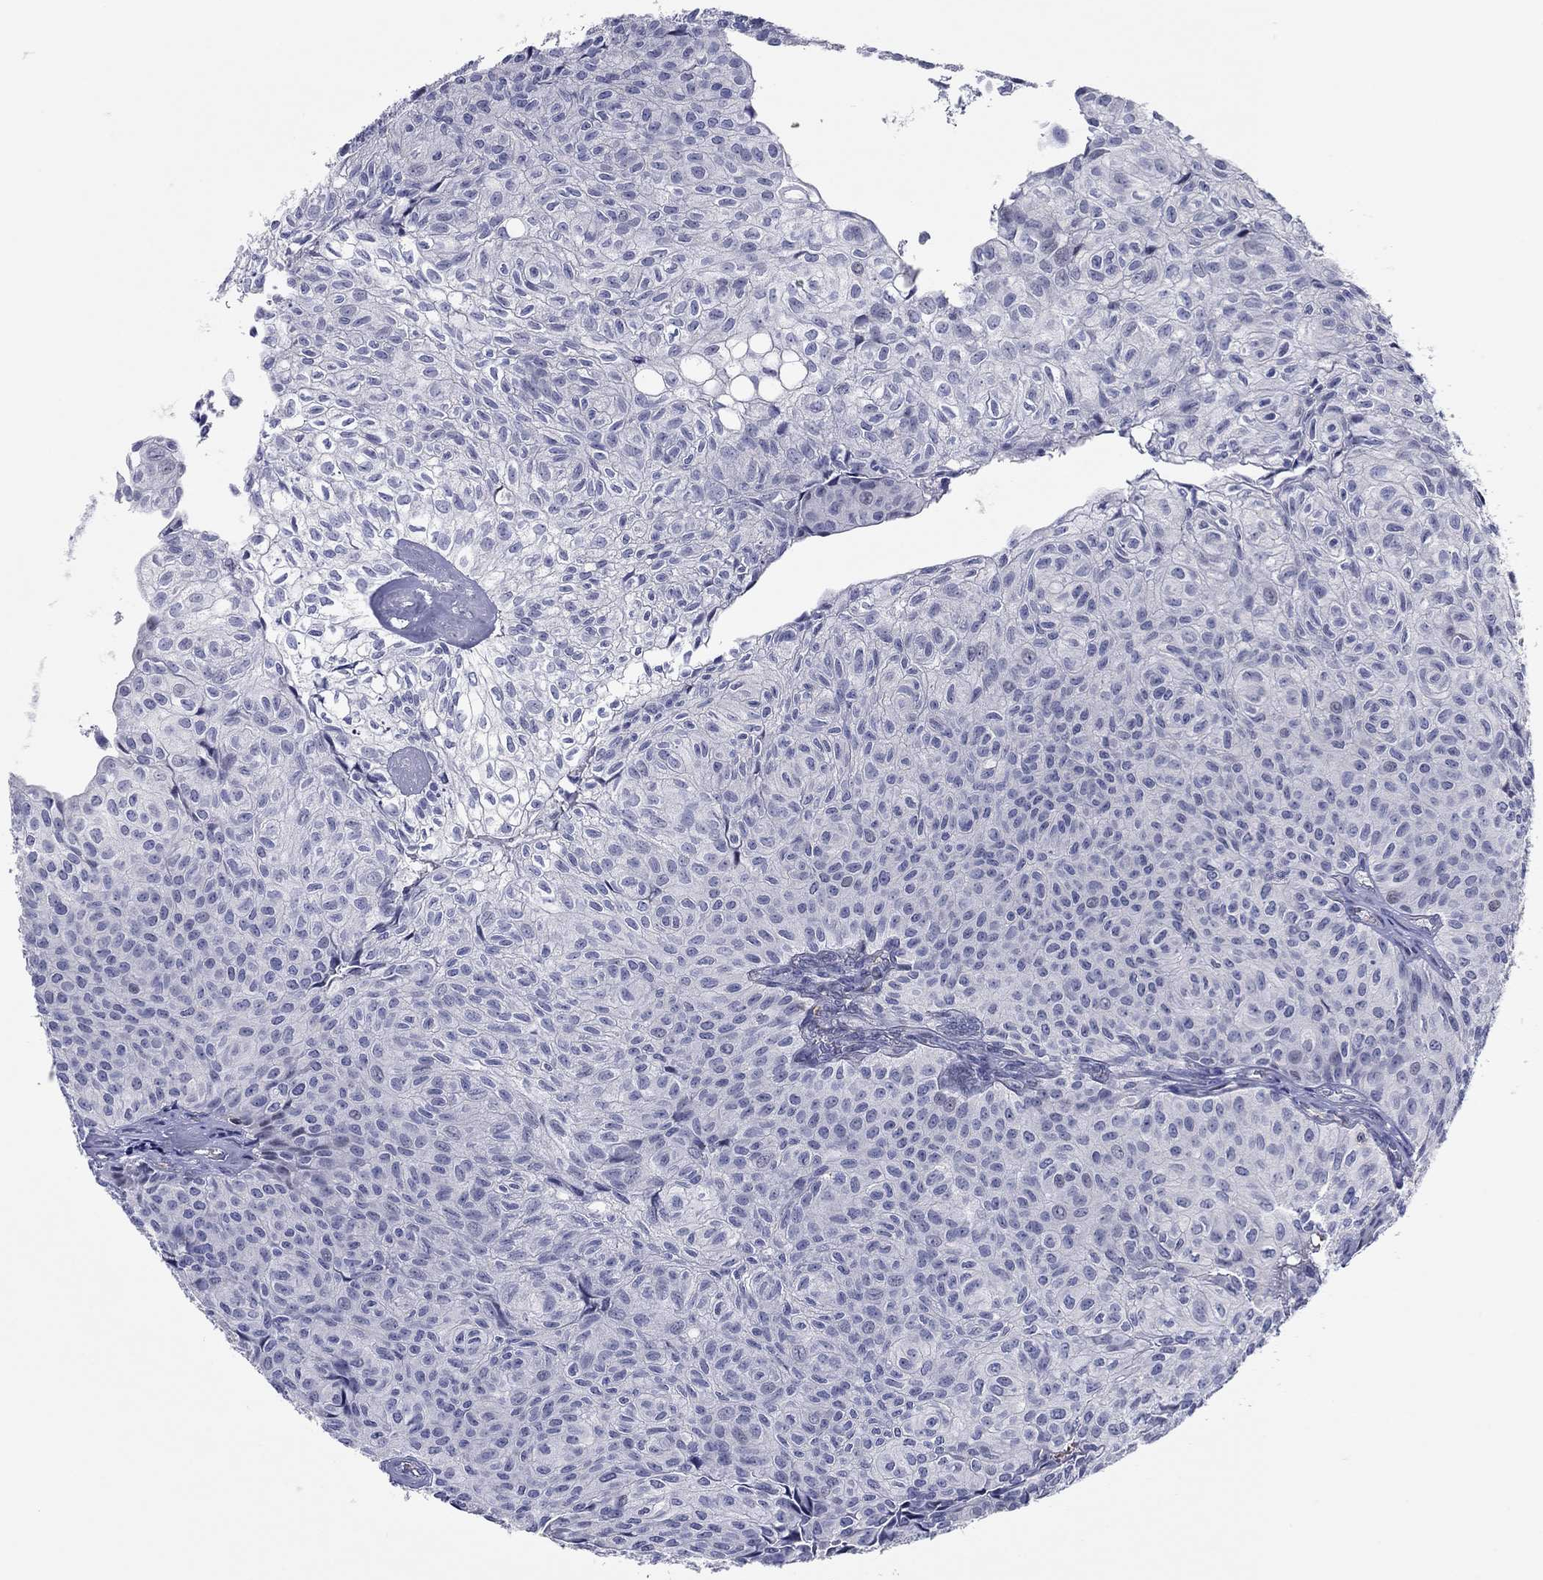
{"staining": {"intensity": "negative", "quantity": "none", "location": "none"}, "tissue": "urothelial cancer", "cell_type": "Tumor cells", "image_type": "cancer", "snomed": [{"axis": "morphology", "description": "Urothelial carcinoma, Low grade"}, {"axis": "topography", "description": "Urinary bladder"}], "caption": "DAB immunohistochemical staining of human low-grade urothelial carcinoma reveals no significant staining in tumor cells.", "gene": "ITGAE", "patient": {"sex": "male", "age": 89}}